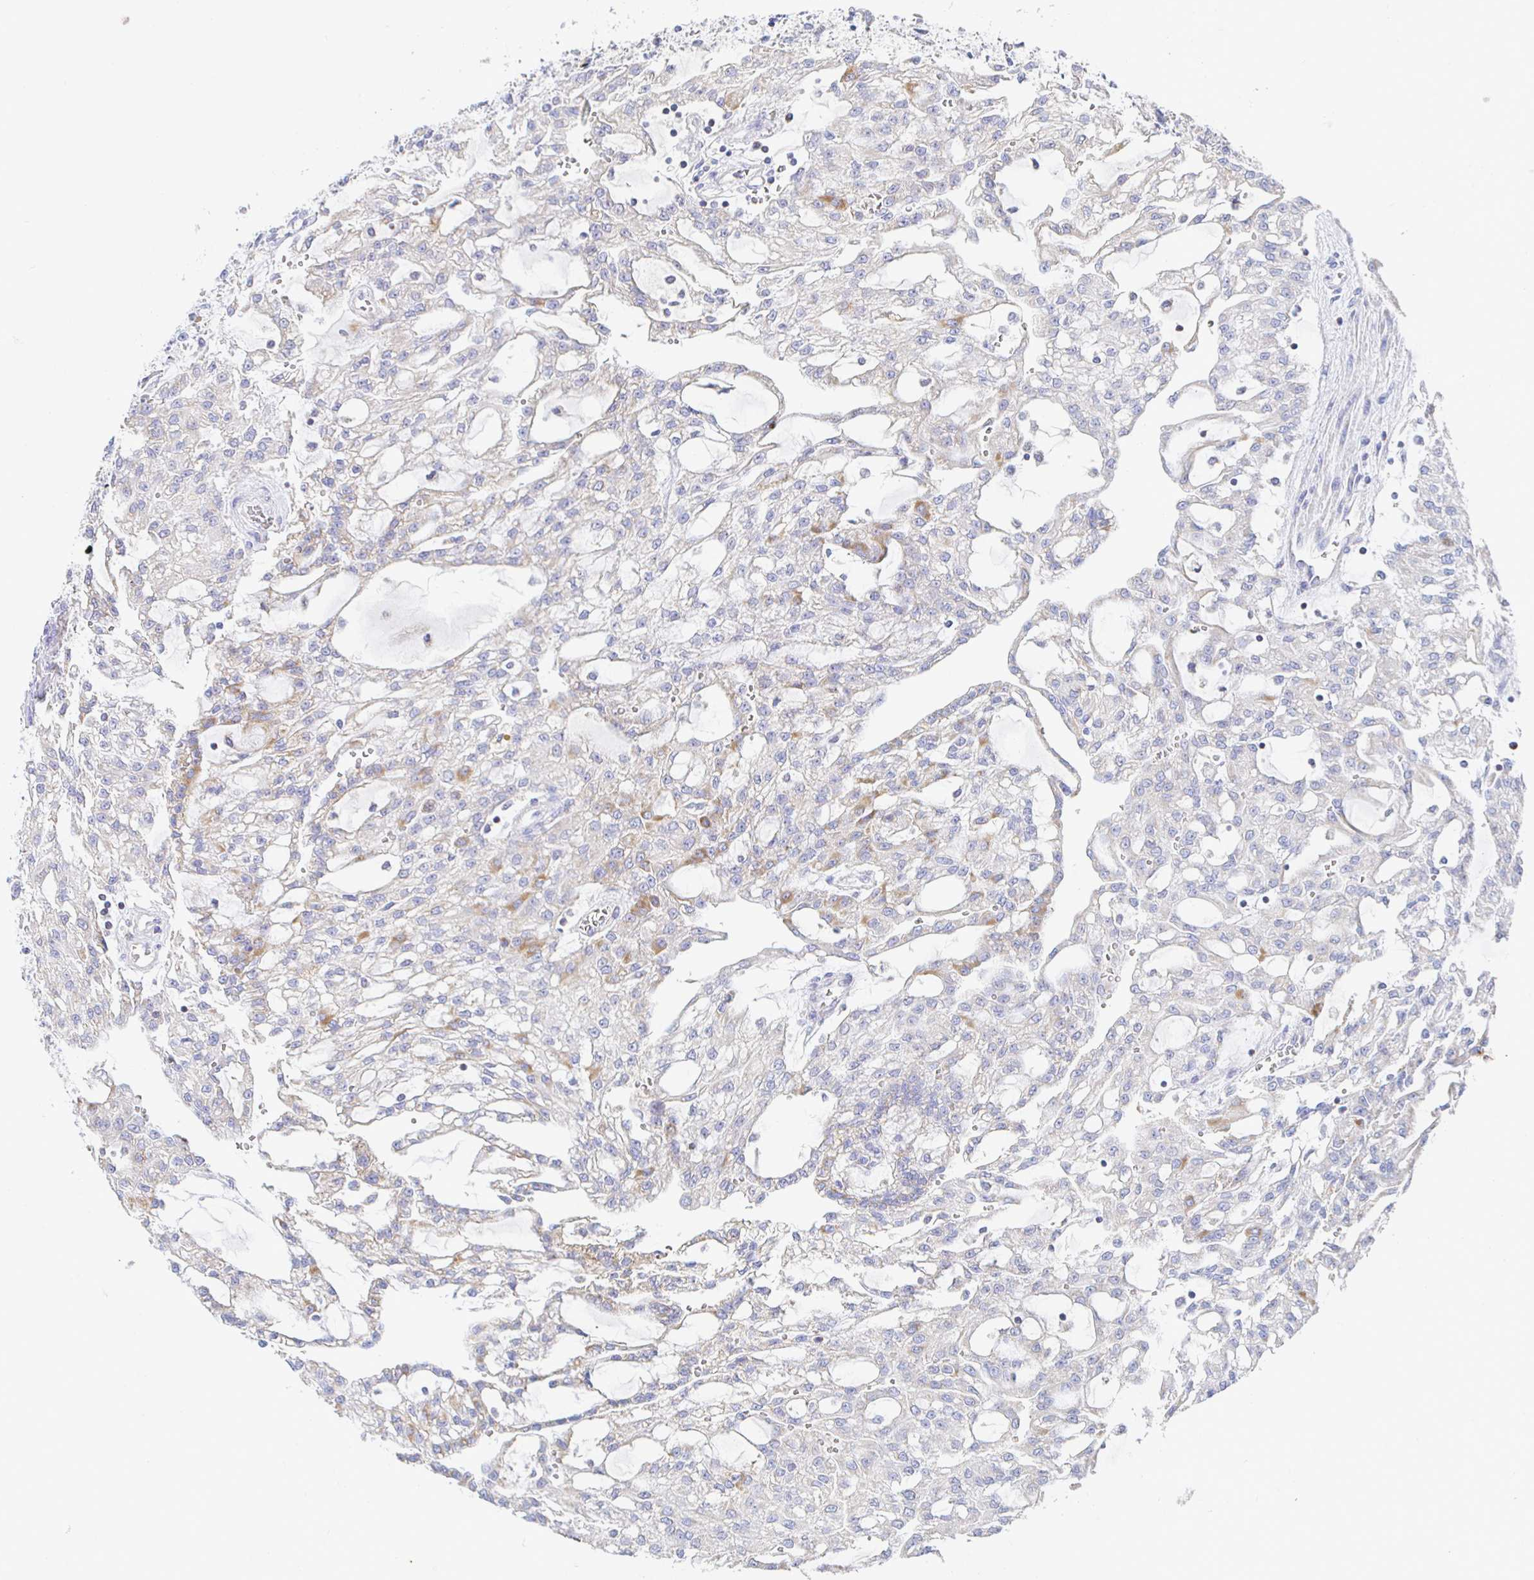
{"staining": {"intensity": "moderate", "quantity": "<25%", "location": "cytoplasmic/membranous"}, "tissue": "renal cancer", "cell_type": "Tumor cells", "image_type": "cancer", "snomed": [{"axis": "morphology", "description": "Adenocarcinoma, NOS"}, {"axis": "topography", "description": "Kidney"}], "caption": "IHC micrograph of human renal cancer stained for a protein (brown), which exhibits low levels of moderate cytoplasmic/membranous staining in about <25% of tumor cells.", "gene": "SYNGR4", "patient": {"sex": "male", "age": 63}}